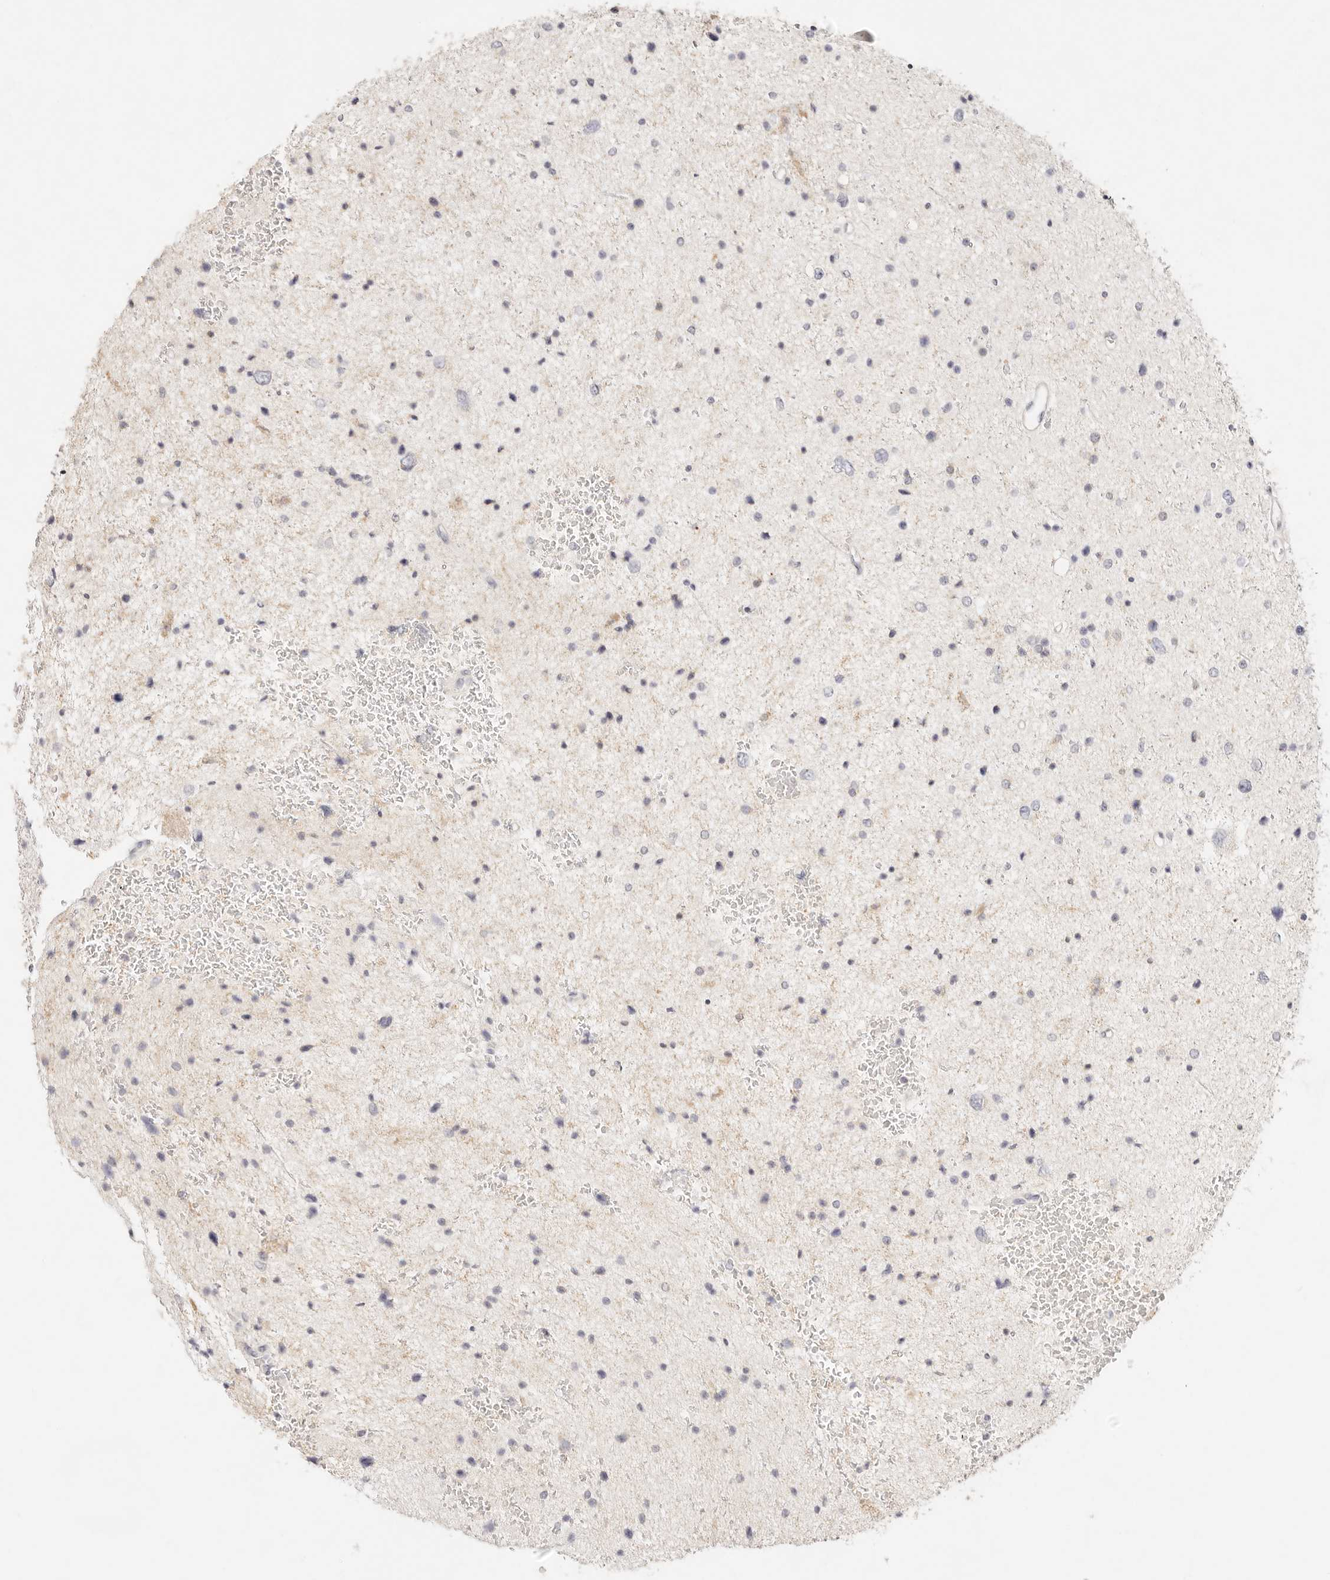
{"staining": {"intensity": "negative", "quantity": "none", "location": "none"}, "tissue": "glioma", "cell_type": "Tumor cells", "image_type": "cancer", "snomed": [{"axis": "morphology", "description": "Glioma, malignant, Low grade"}, {"axis": "topography", "description": "Cerebral cortex"}], "caption": "Immunohistochemistry (IHC) photomicrograph of neoplastic tissue: low-grade glioma (malignant) stained with DAB (3,3'-diaminobenzidine) displays no significant protein positivity in tumor cells.", "gene": "GPR156", "patient": {"sex": "female", "age": 39}}